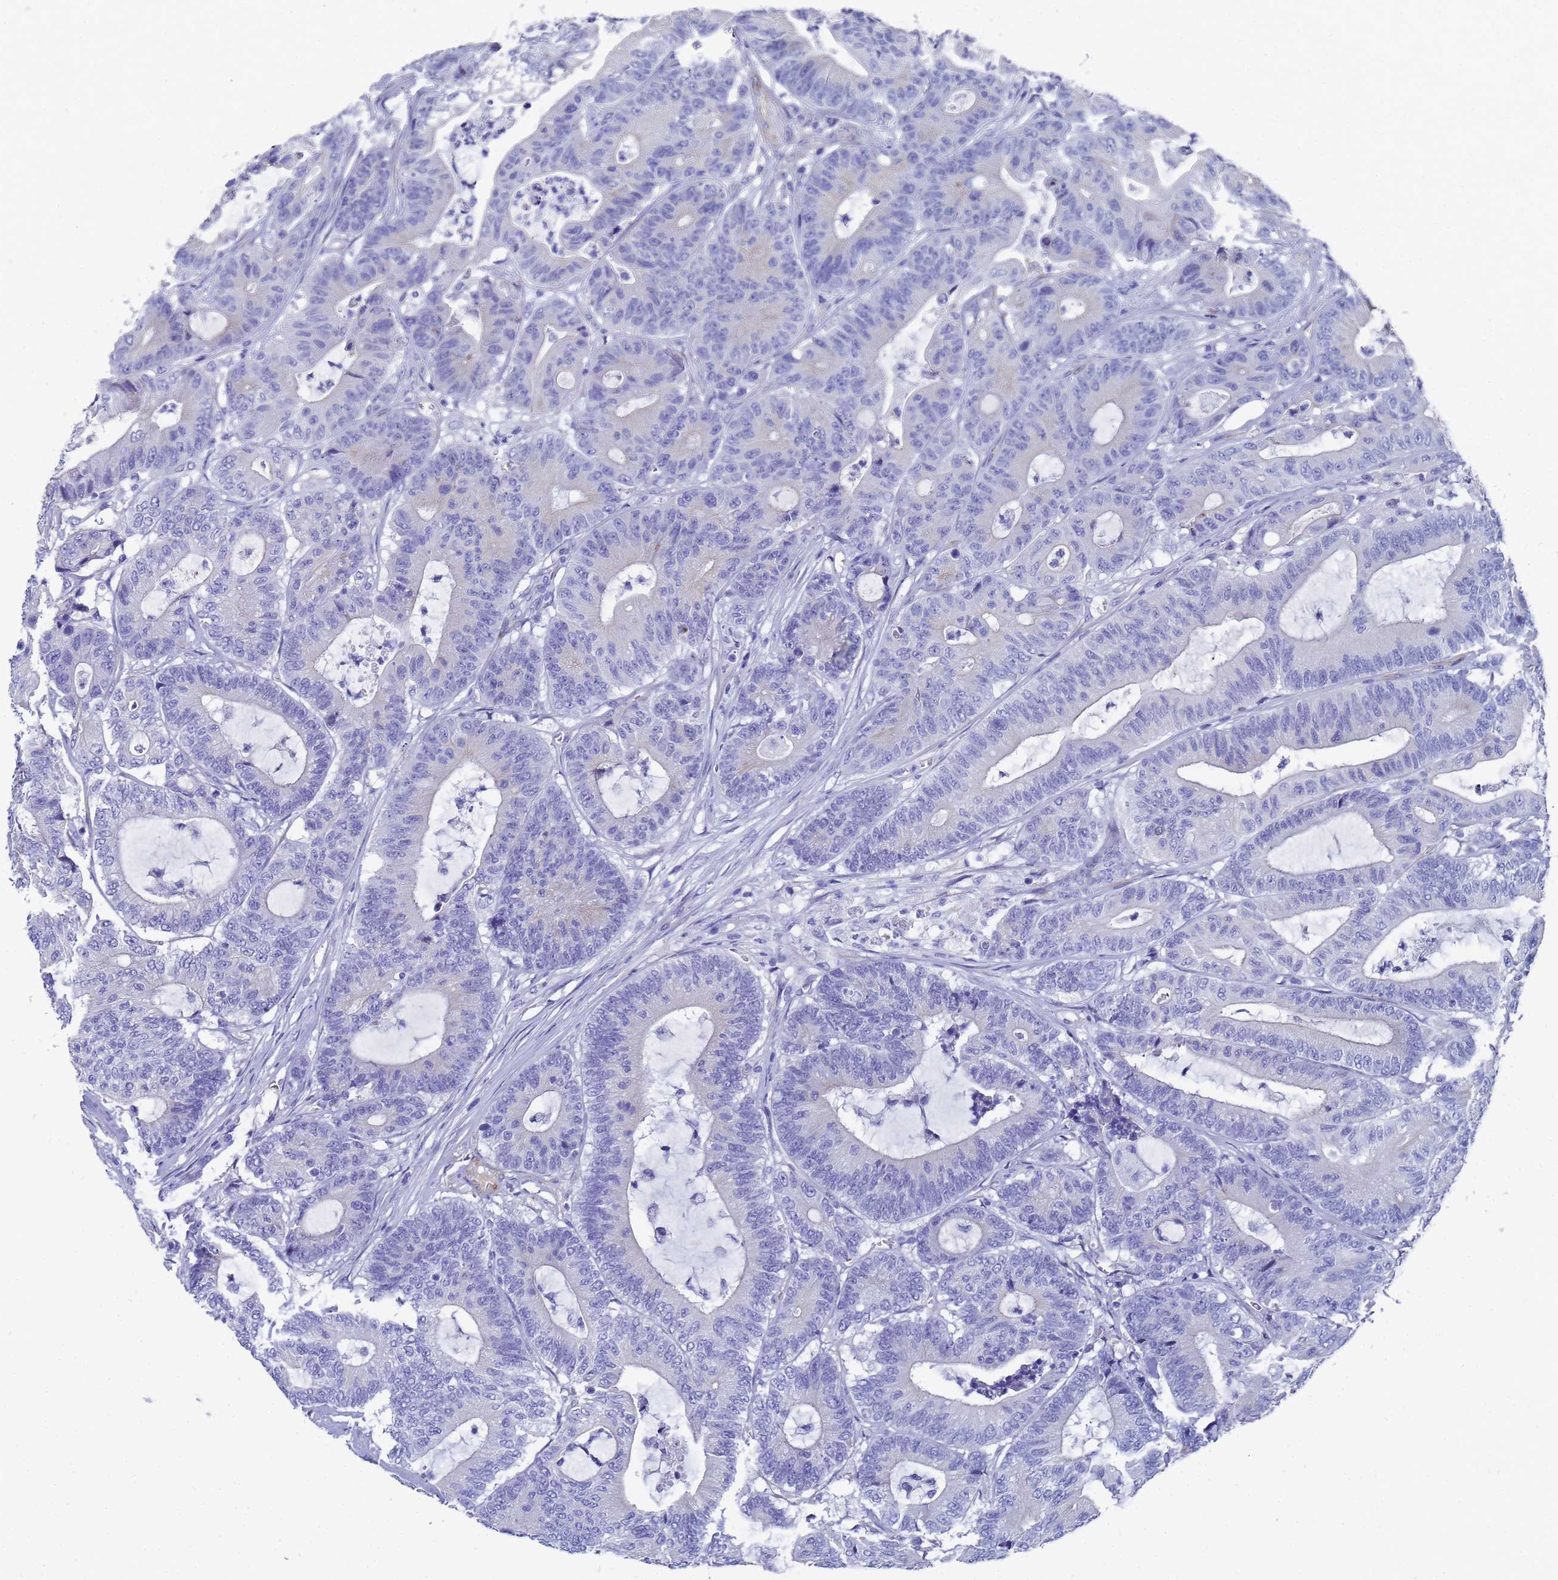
{"staining": {"intensity": "negative", "quantity": "none", "location": "none"}, "tissue": "colorectal cancer", "cell_type": "Tumor cells", "image_type": "cancer", "snomed": [{"axis": "morphology", "description": "Adenocarcinoma, NOS"}, {"axis": "topography", "description": "Colon"}], "caption": "Protein analysis of colorectal adenocarcinoma shows no significant positivity in tumor cells.", "gene": "TUBB1", "patient": {"sex": "female", "age": 84}}